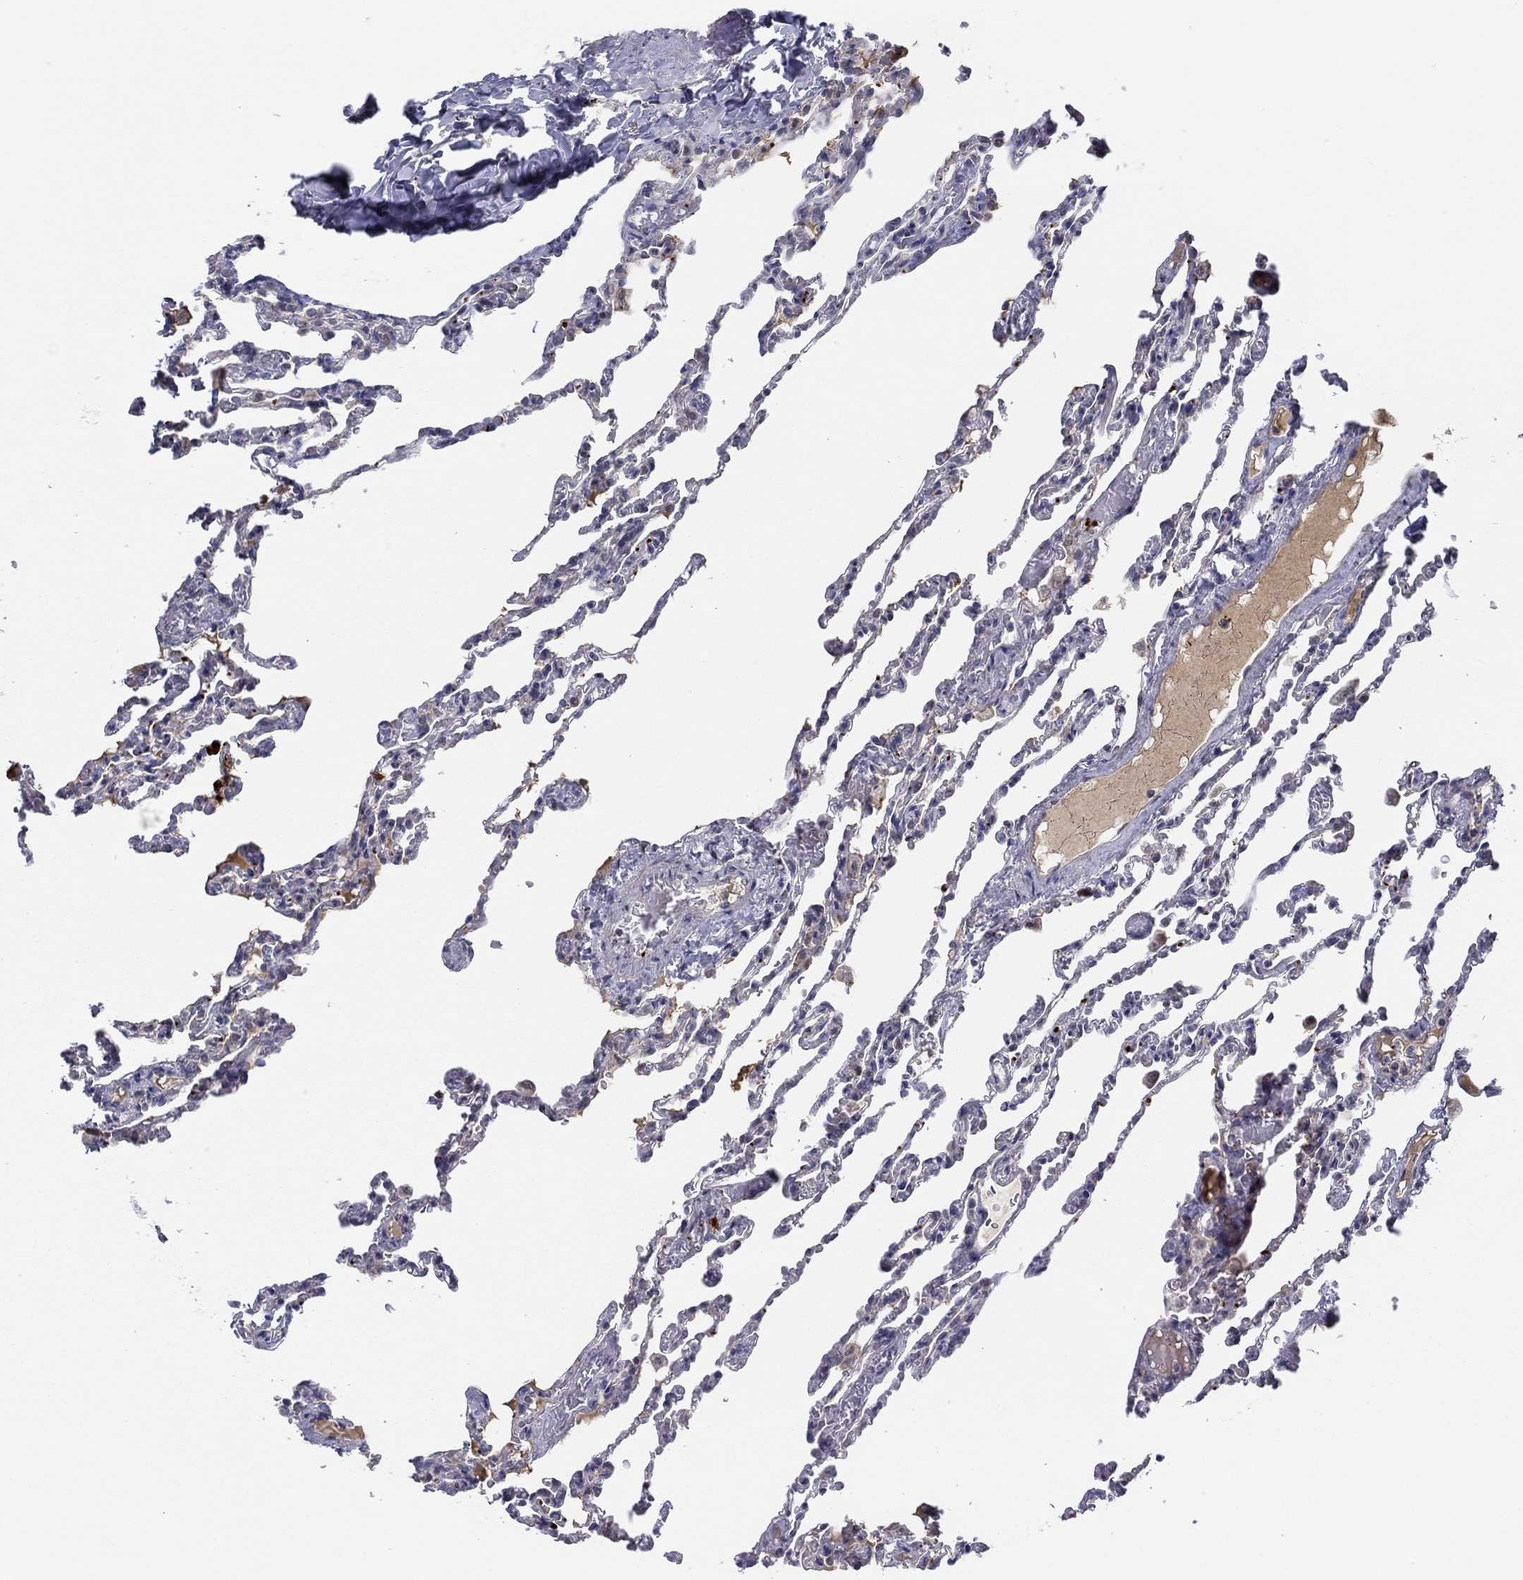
{"staining": {"intensity": "negative", "quantity": "none", "location": "none"}, "tissue": "lung", "cell_type": "Alveolar cells", "image_type": "normal", "snomed": [{"axis": "morphology", "description": "Normal tissue, NOS"}, {"axis": "topography", "description": "Lung"}], "caption": "IHC image of benign lung stained for a protein (brown), which shows no positivity in alveolar cells.", "gene": "ALOX12", "patient": {"sex": "female", "age": 43}}